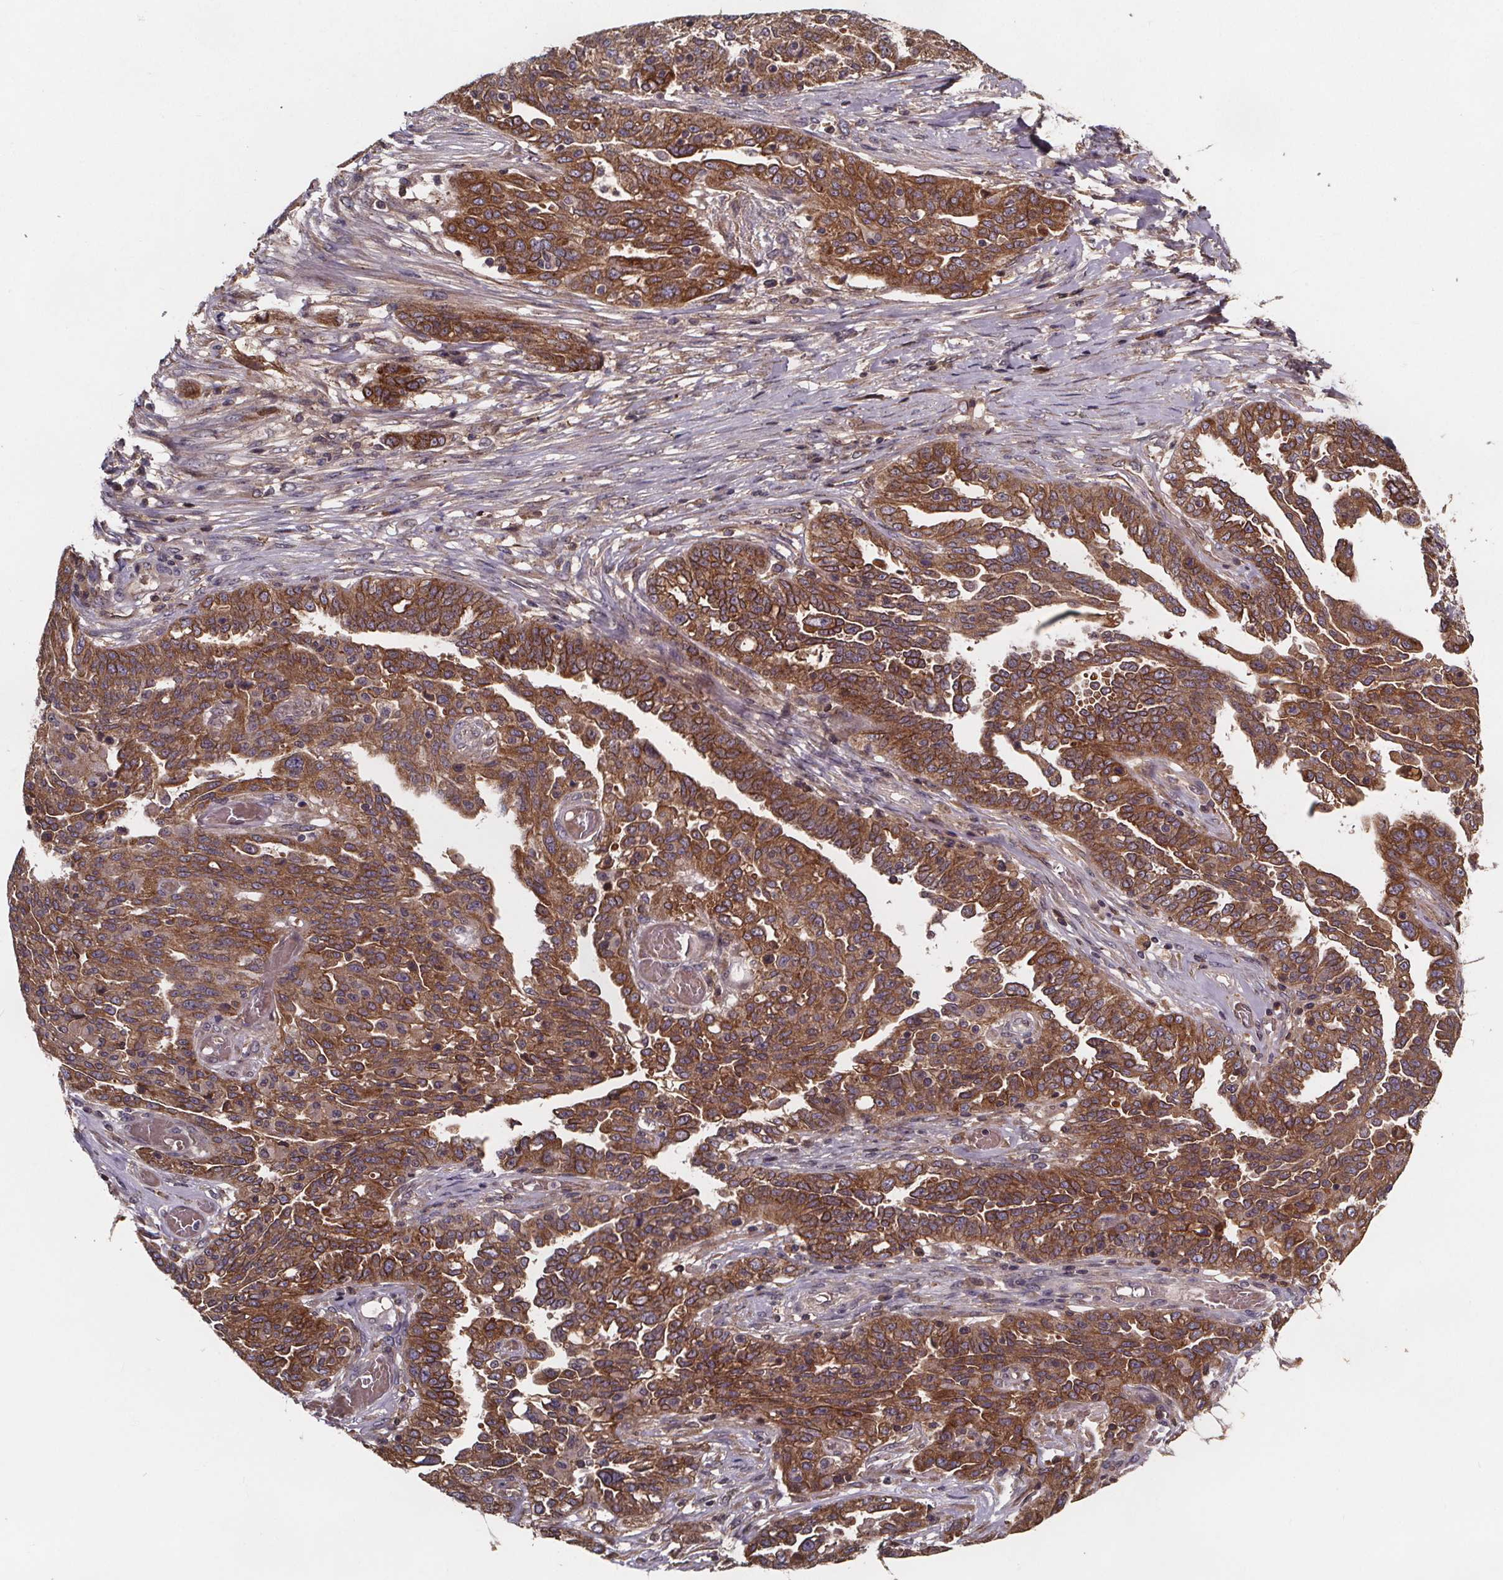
{"staining": {"intensity": "moderate", "quantity": ">75%", "location": "cytoplasmic/membranous"}, "tissue": "ovarian cancer", "cell_type": "Tumor cells", "image_type": "cancer", "snomed": [{"axis": "morphology", "description": "Cystadenocarcinoma, serous, NOS"}, {"axis": "topography", "description": "Ovary"}], "caption": "An immunohistochemistry (IHC) micrograph of neoplastic tissue is shown. Protein staining in brown shows moderate cytoplasmic/membranous positivity in ovarian cancer (serous cystadenocarcinoma) within tumor cells. (brown staining indicates protein expression, while blue staining denotes nuclei).", "gene": "FASTKD3", "patient": {"sex": "female", "age": 67}}